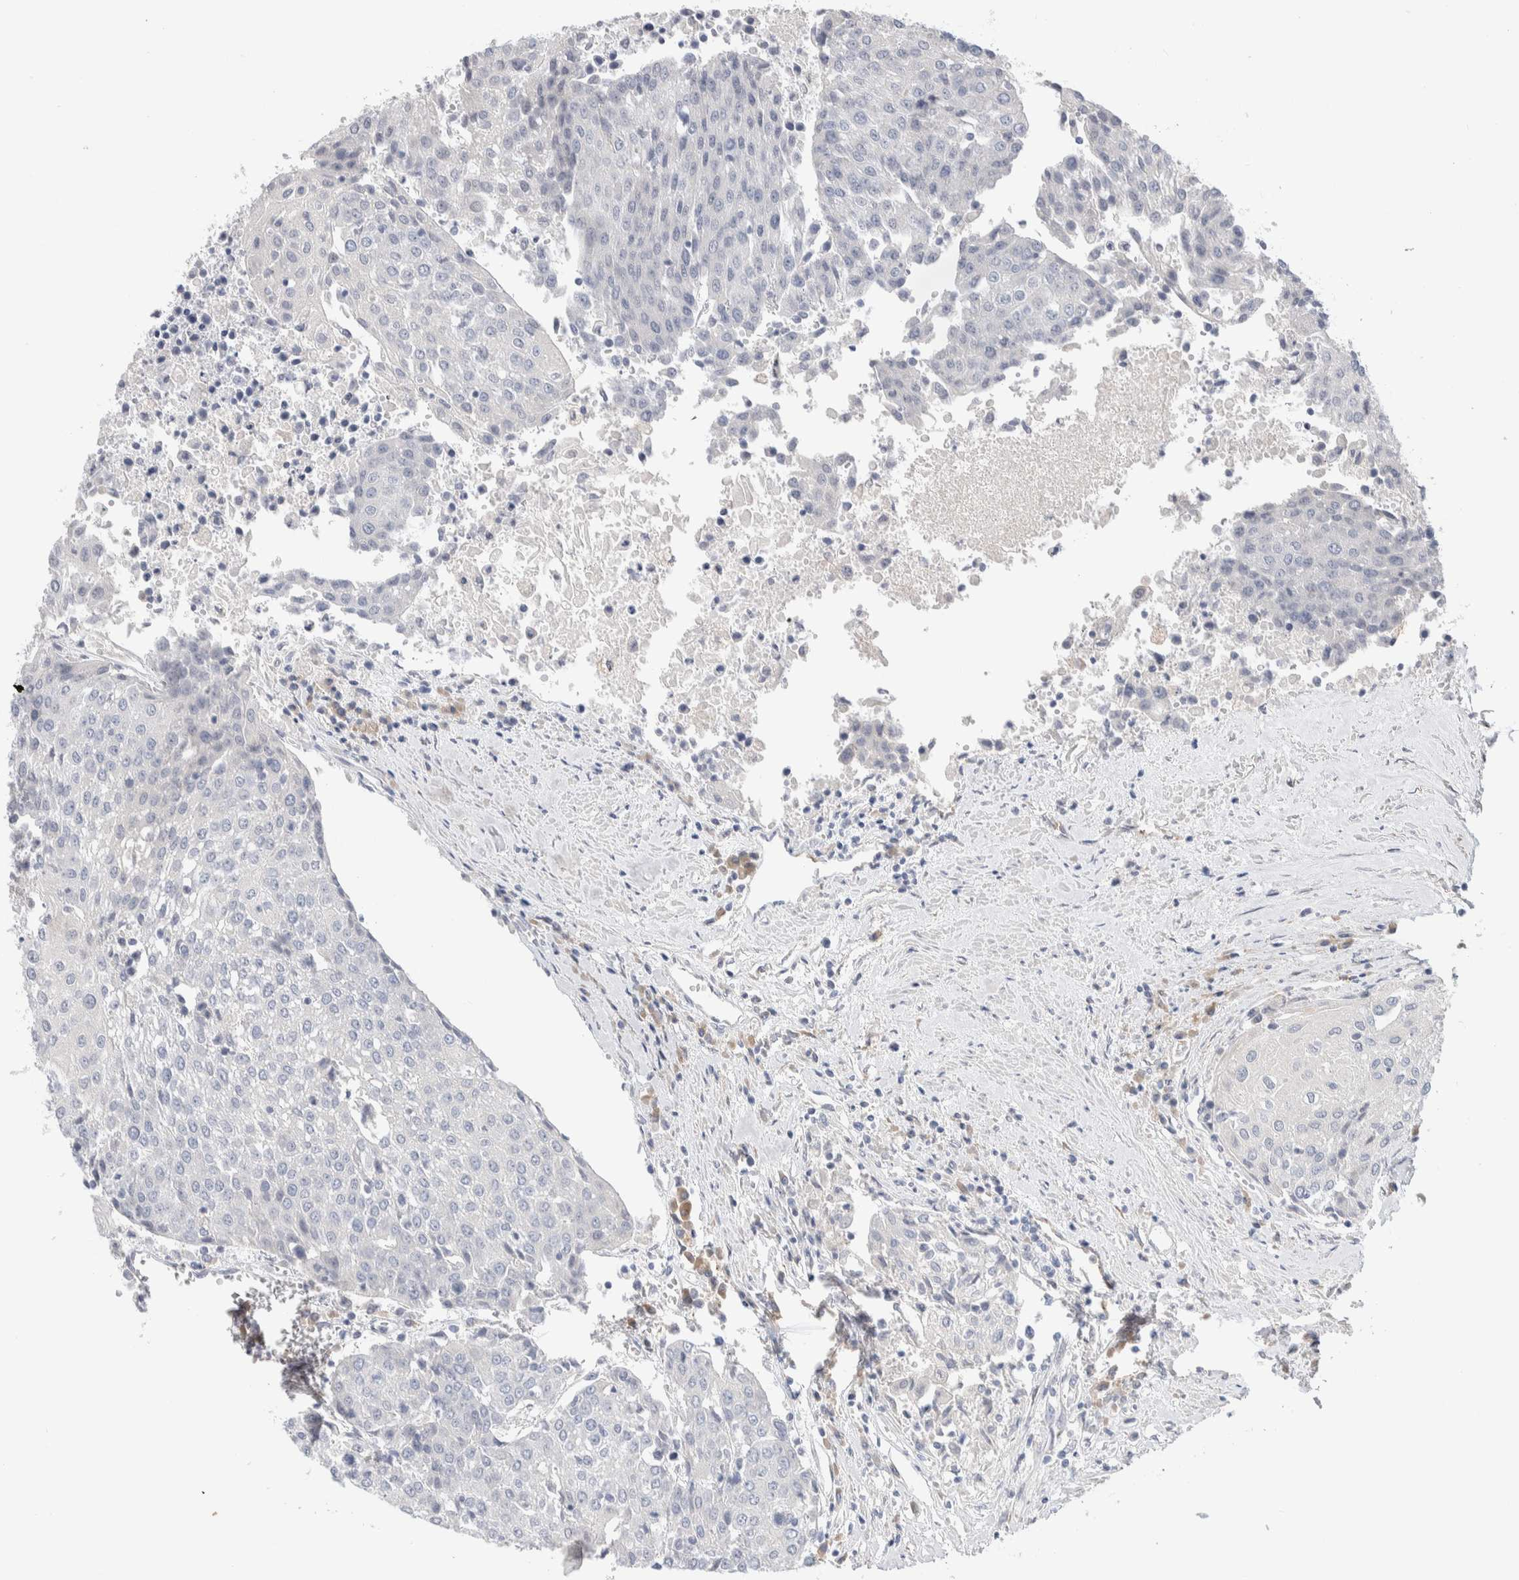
{"staining": {"intensity": "negative", "quantity": "none", "location": "none"}, "tissue": "urothelial cancer", "cell_type": "Tumor cells", "image_type": "cancer", "snomed": [{"axis": "morphology", "description": "Urothelial carcinoma, High grade"}, {"axis": "topography", "description": "Urinary bladder"}], "caption": "Immunohistochemistry (IHC) of human urothelial cancer shows no expression in tumor cells.", "gene": "RUSF1", "patient": {"sex": "female", "age": 85}}